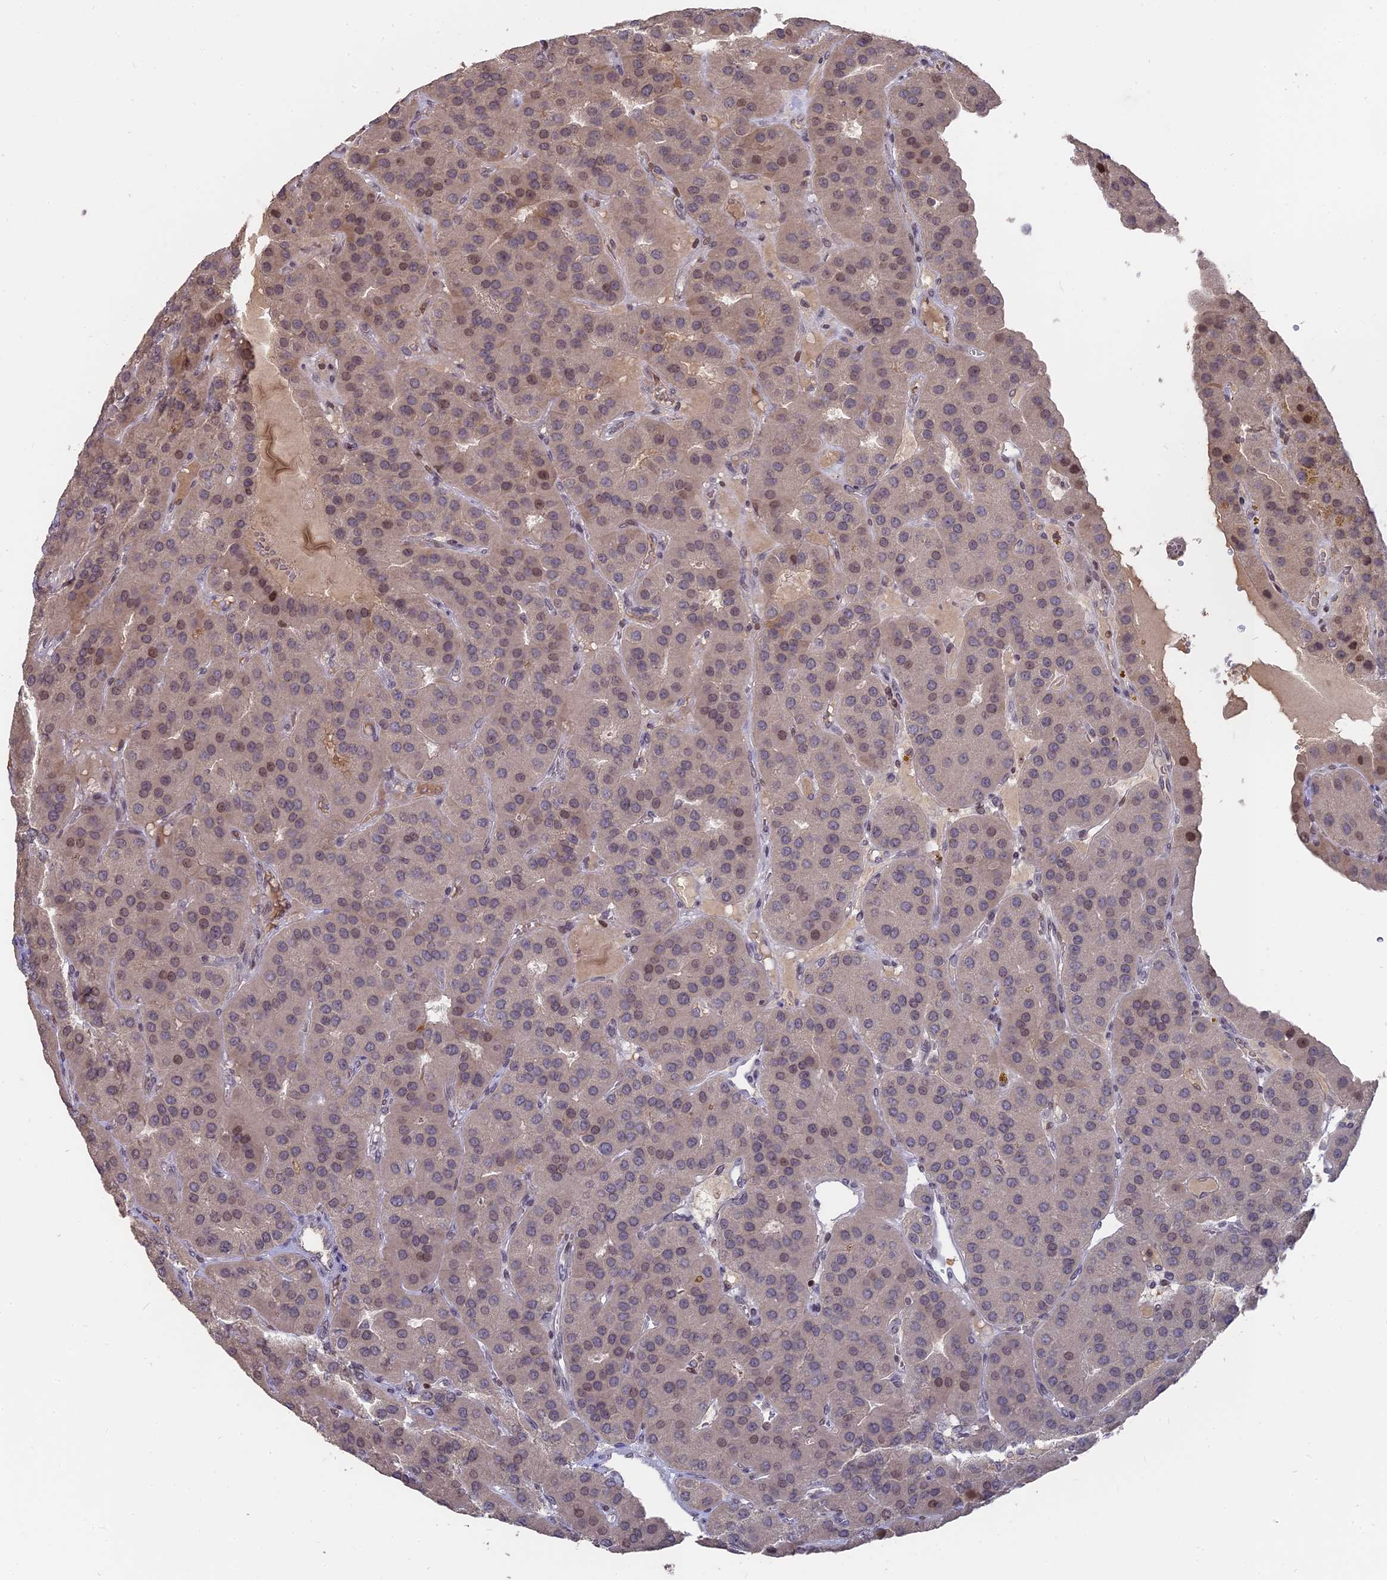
{"staining": {"intensity": "weak", "quantity": "25%-75%", "location": "nuclear"}, "tissue": "parathyroid gland", "cell_type": "Glandular cells", "image_type": "normal", "snomed": [{"axis": "morphology", "description": "Normal tissue, NOS"}, {"axis": "morphology", "description": "Adenoma, NOS"}, {"axis": "topography", "description": "Parathyroid gland"}], "caption": "Immunohistochemical staining of unremarkable human parathyroid gland exhibits low levels of weak nuclear expression in about 25%-75% of glandular cells.", "gene": "NR1H3", "patient": {"sex": "female", "age": 86}}